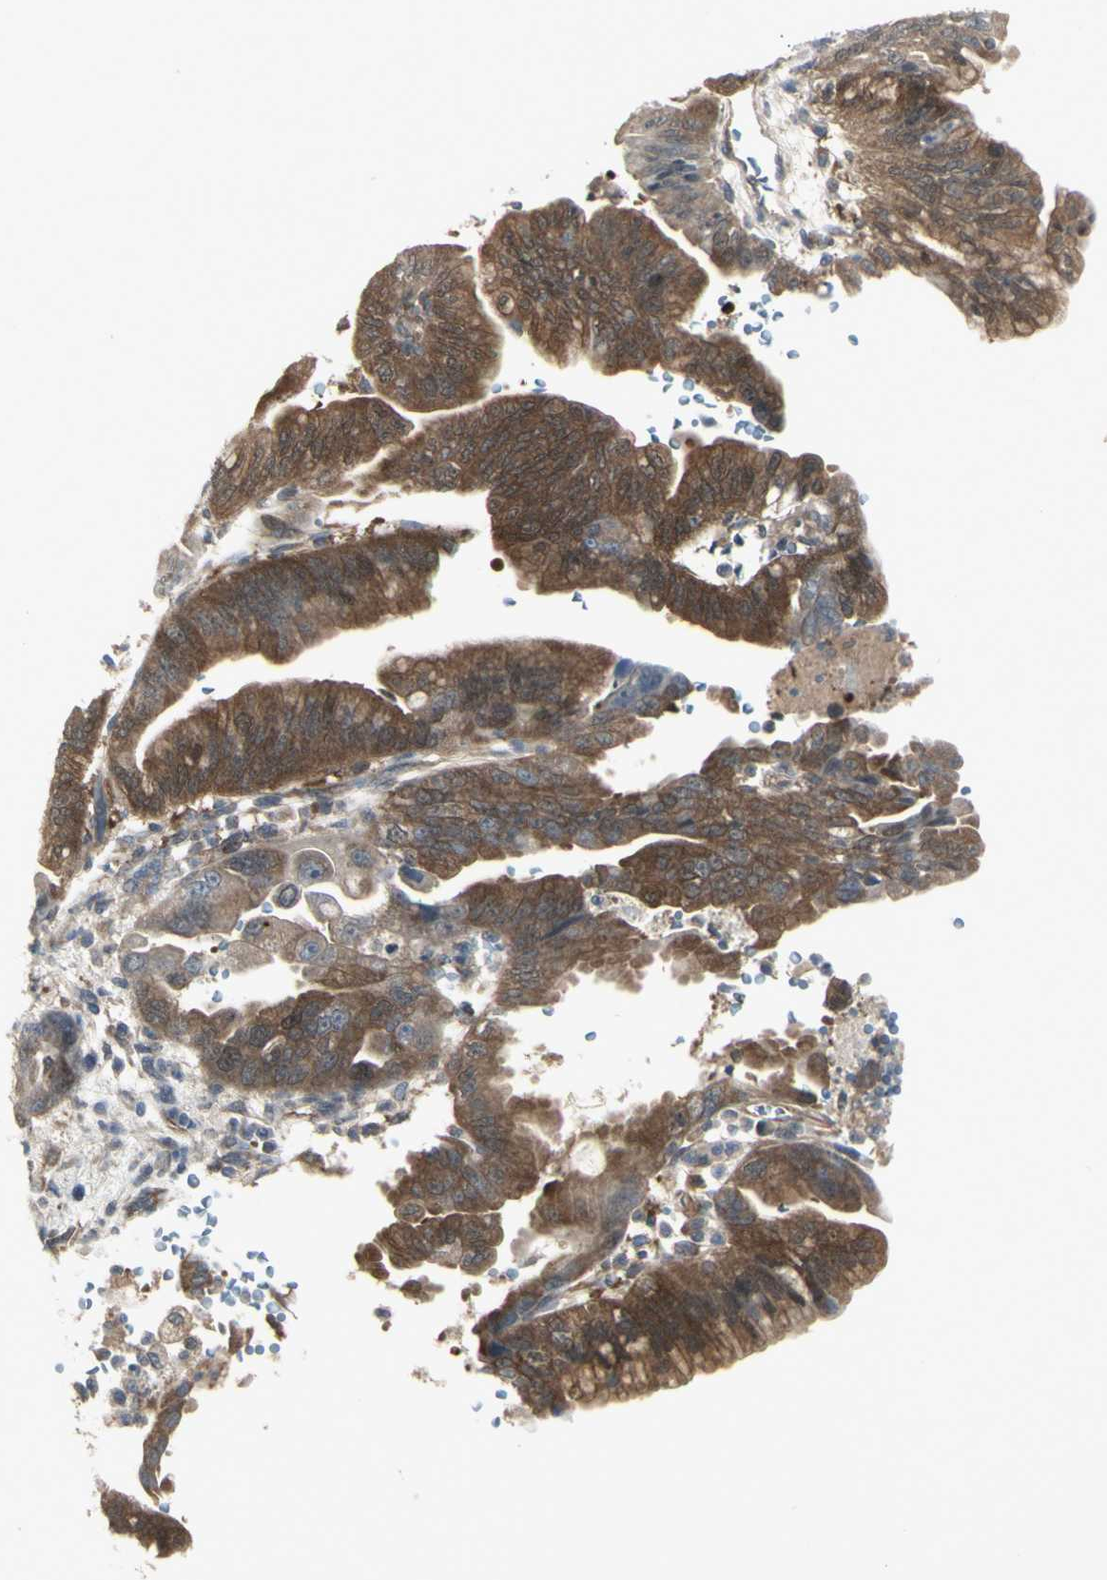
{"staining": {"intensity": "moderate", "quantity": ">75%", "location": "cytoplasmic/membranous"}, "tissue": "pancreatic cancer", "cell_type": "Tumor cells", "image_type": "cancer", "snomed": [{"axis": "morphology", "description": "Adenocarcinoma, NOS"}, {"axis": "topography", "description": "Pancreas"}], "caption": "The micrograph displays a brown stain indicating the presence of a protein in the cytoplasmic/membranous of tumor cells in adenocarcinoma (pancreatic).", "gene": "CHURC1-FNTB", "patient": {"sex": "male", "age": 70}}